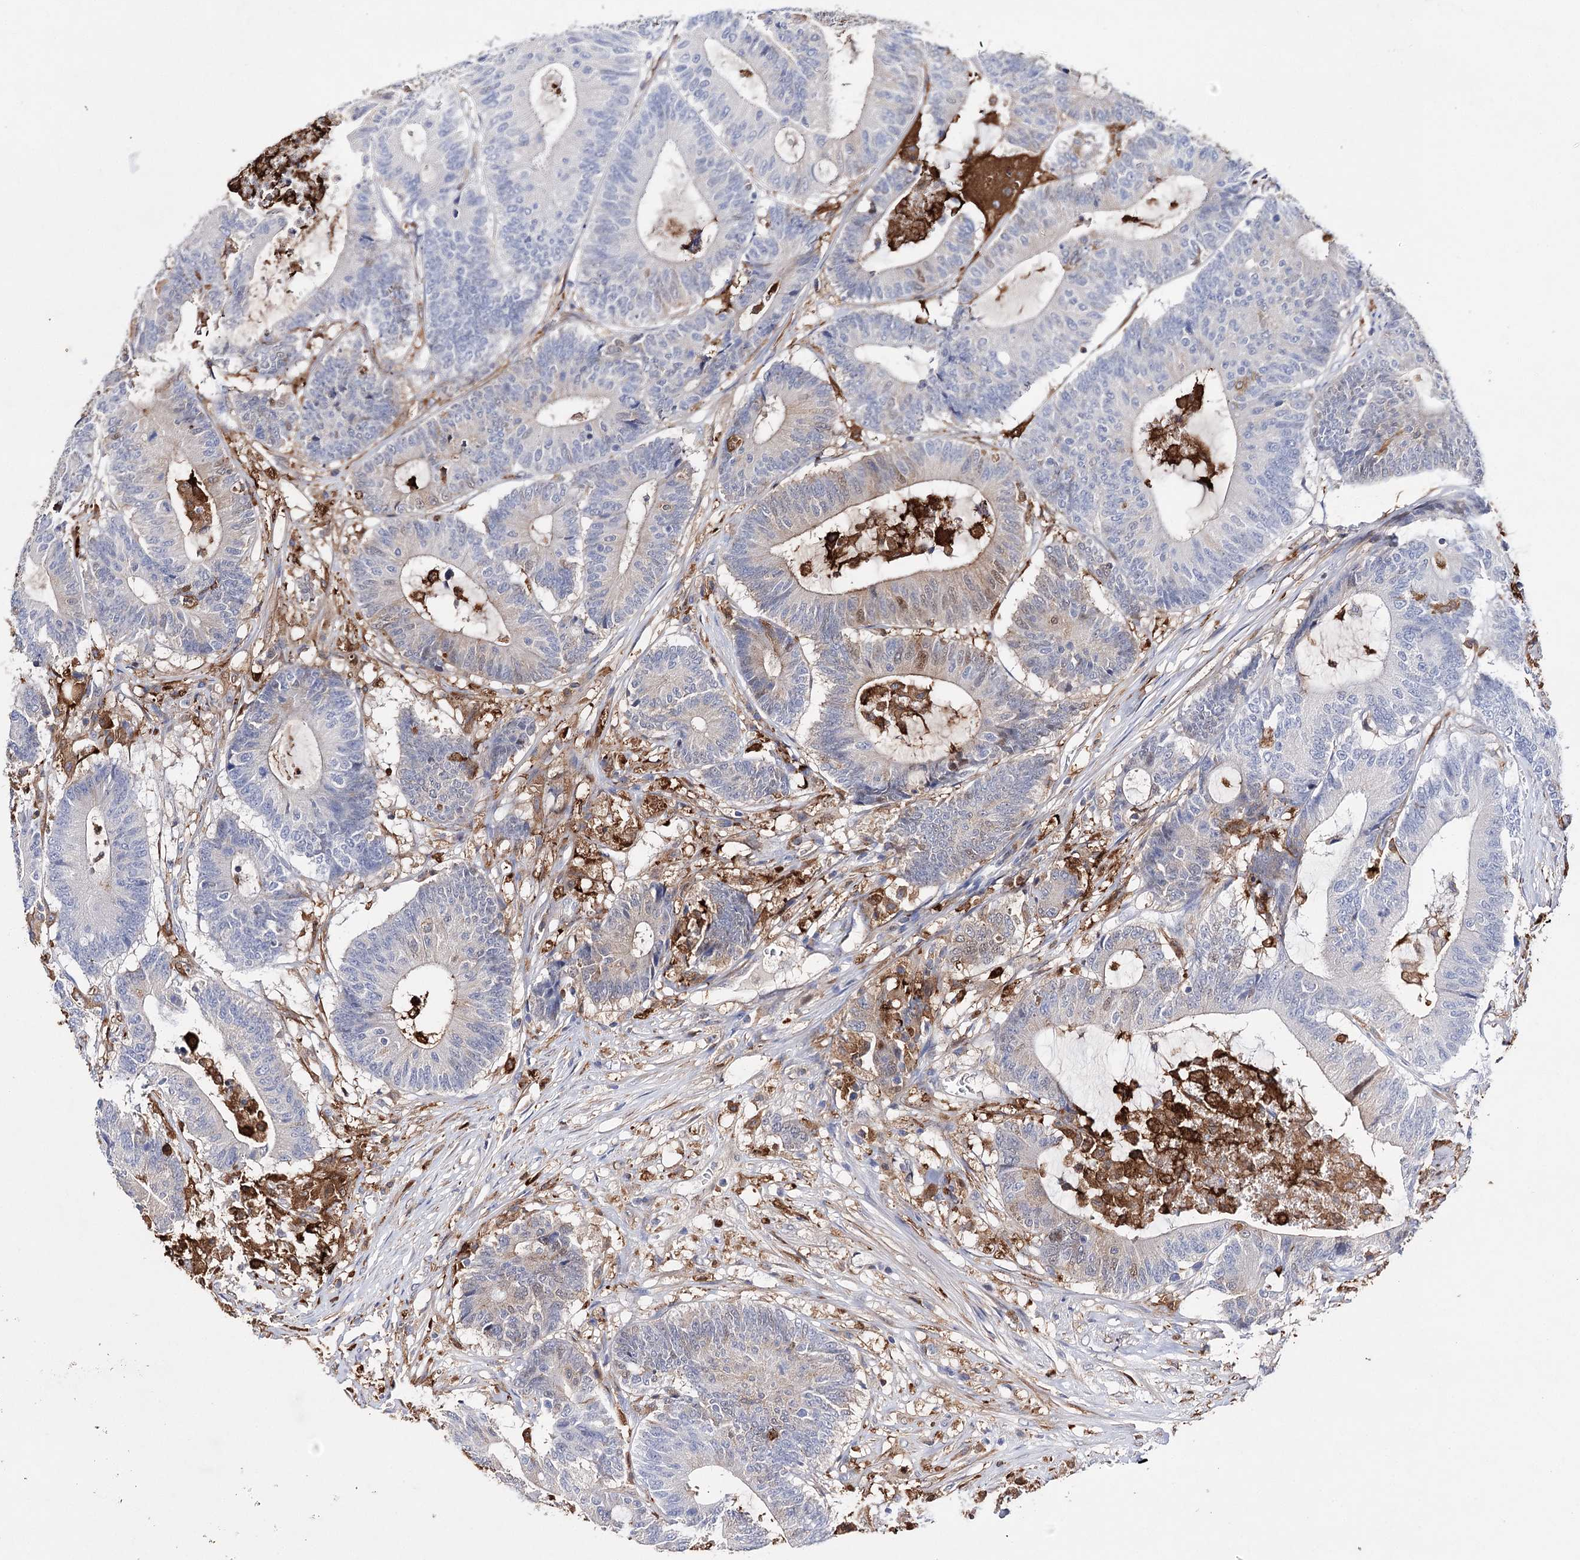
{"staining": {"intensity": "moderate", "quantity": "<25%", "location": "cytoplasmic/membranous"}, "tissue": "colorectal cancer", "cell_type": "Tumor cells", "image_type": "cancer", "snomed": [{"axis": "morphology", "description": "Adenocarcinoma, NOS"}, {"axis": "topography", "description": "Colon"}], "caption": "Immunohistochemical staining of human colorectal cancer exhibits moderate cytoplasmic/membranous protein positivity in approximately <25% of tumor cells.", "gene": "CFAP46", "patient": {"sex": "female", "age": 84}}